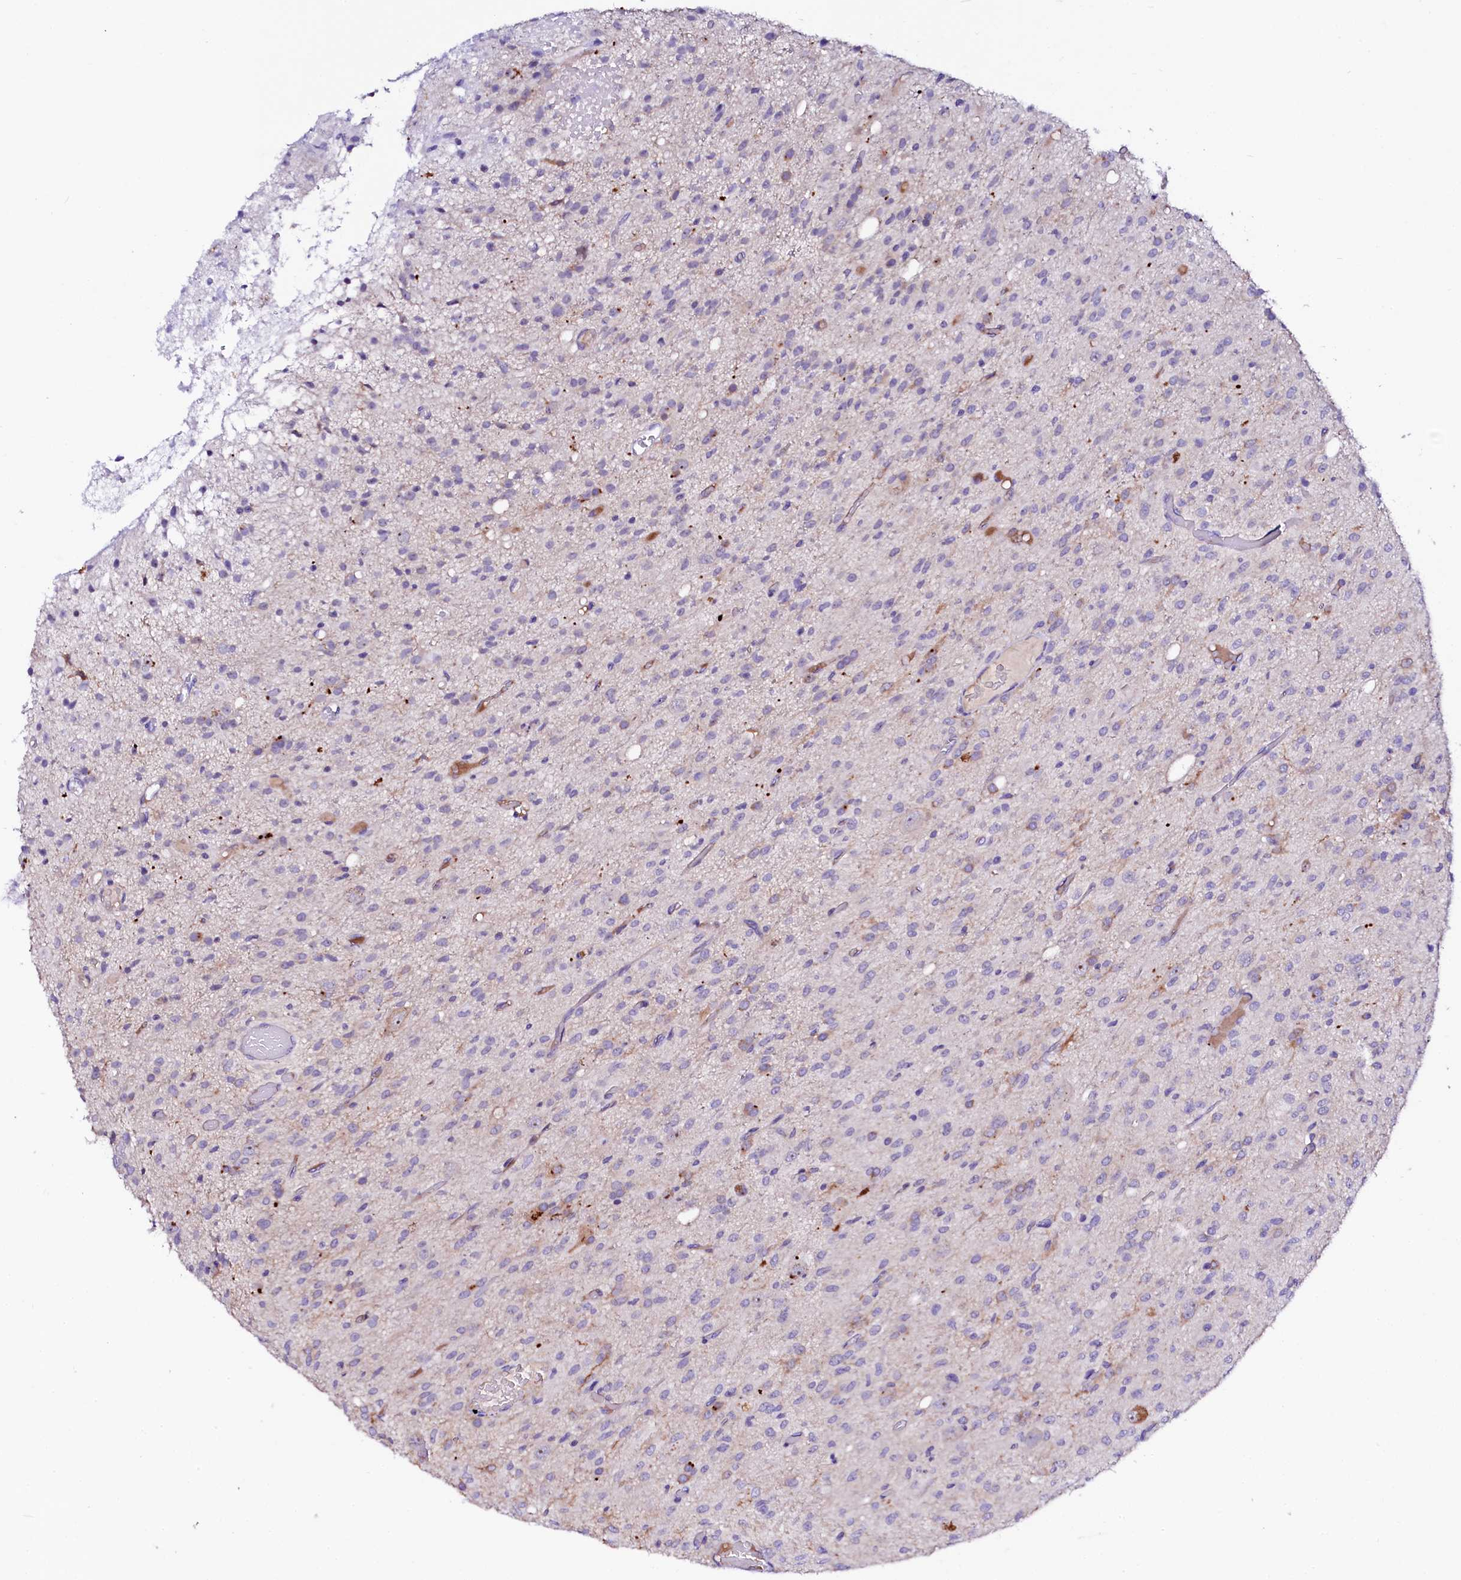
{"staining": {"intensity": "negative", "quantity": "none", "location": "none"}, "tissue": "glioma", "cell_type": "Tumor cells", "image_type": "cancer", "snomed": [{"axis": "morphology", "description": "Glioma, malignant, High grade"}, {"axis": "topography", "description": "Brain"}], "caption": "IHC photomicrograph of neoplastic tissue: human glioma stained with DAB (3,3'-diaminobenzidine) shows no significant protein positivity in tumor cells.", "gene": "BTBD16", "patient": {"sex": "female", "age": 59}}